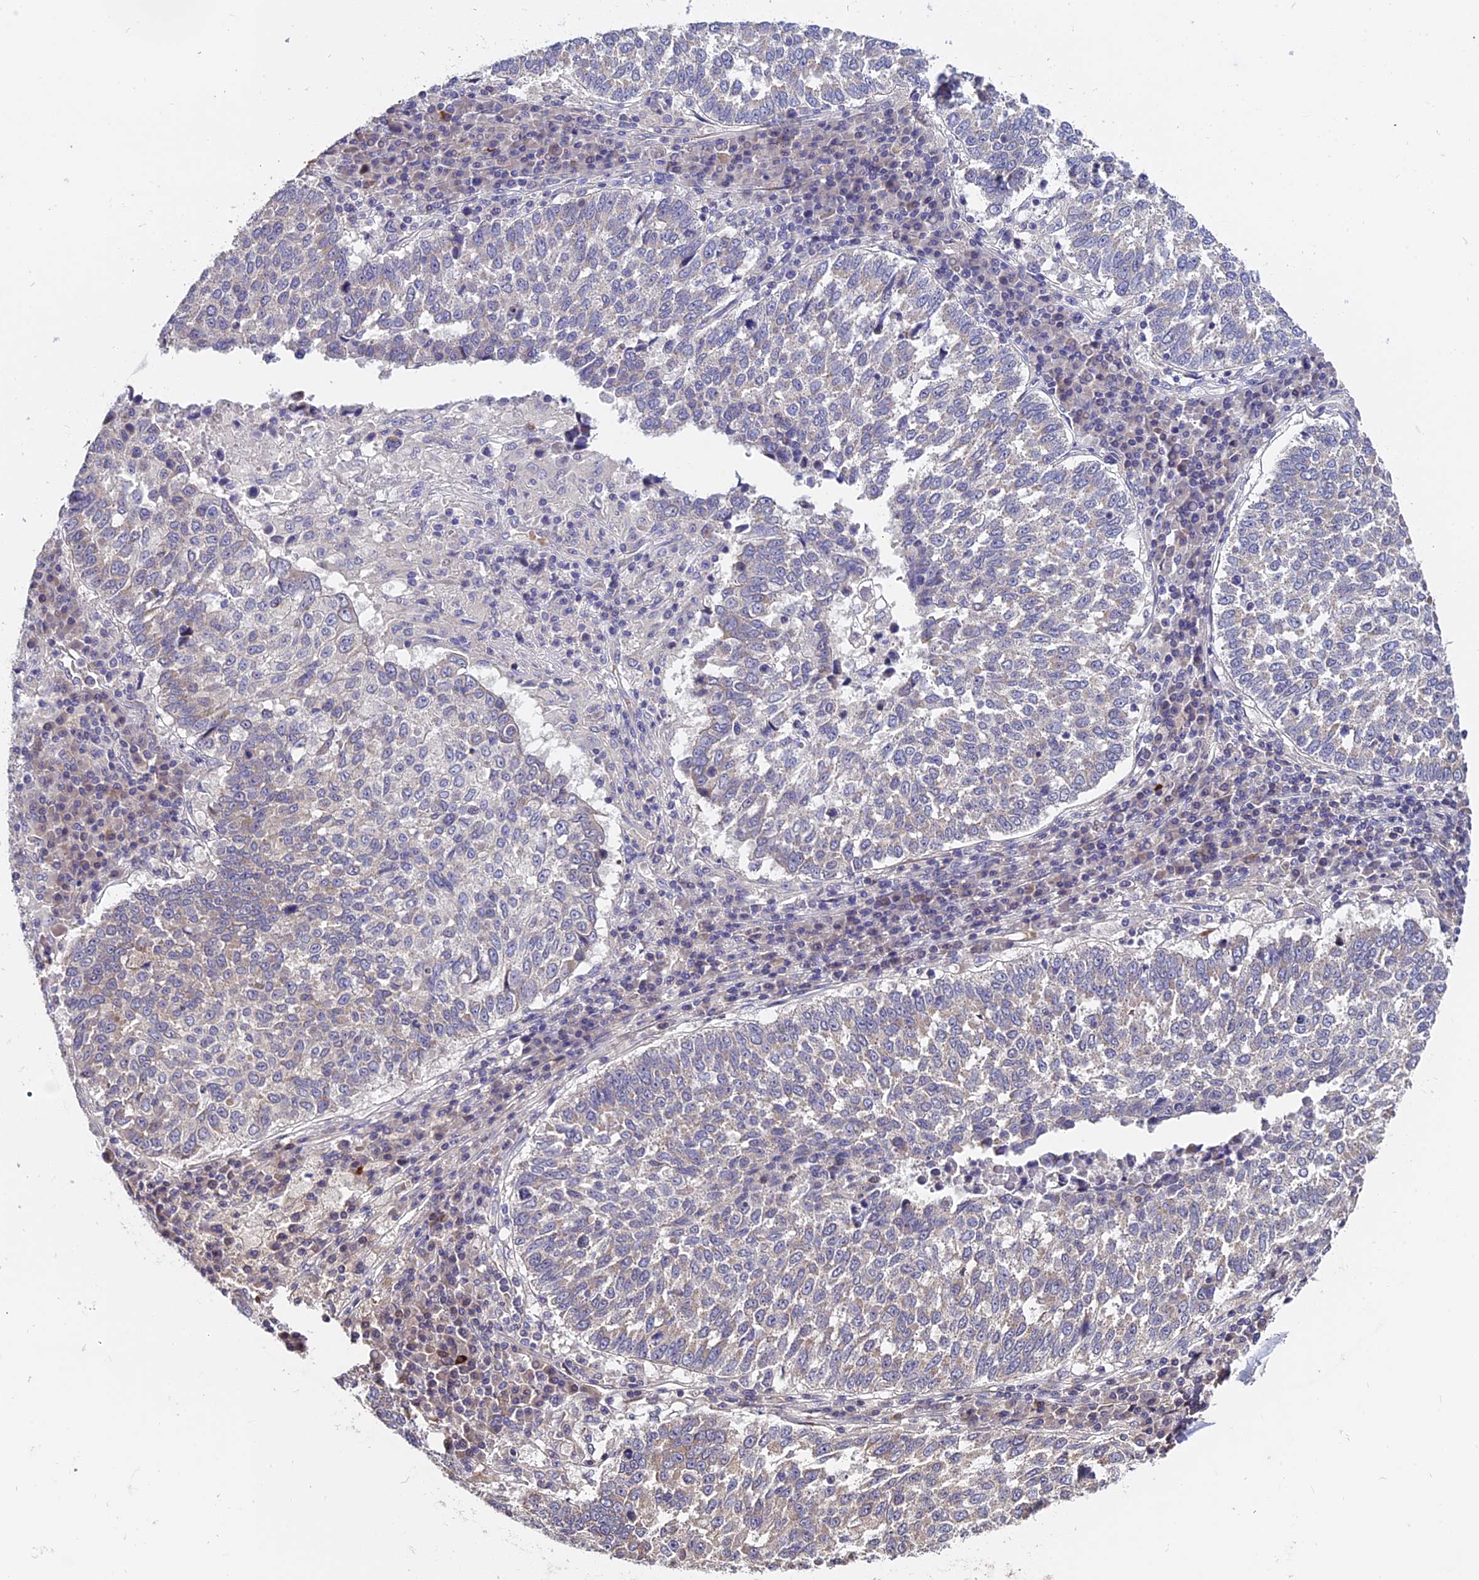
{"staining": {"intensity": "weak", "quantity": "<25%", "location": "cytoplasmic/membranous"}, "tissue": "lung cancer", "cell_type": "Tumor cells", "image_type": "cancer", "snomed": [{"axis": "morphology", "description": "Squamous cell carcinoma, NOS"}, {"axis": "topography", "description": "Lung"}], "caption": "Immunohistochemistry of human lung cancer demonstrates no positivity in tumor cells. (Stains: DAB (3,3'-diaminobenzidine) immunohistochemistry with hematoxylin counter stain, Microscopy: brightfield microscopy at high magnification).", "gene": "TRMT1", "patient": {"sex": "male", "age": 73}}